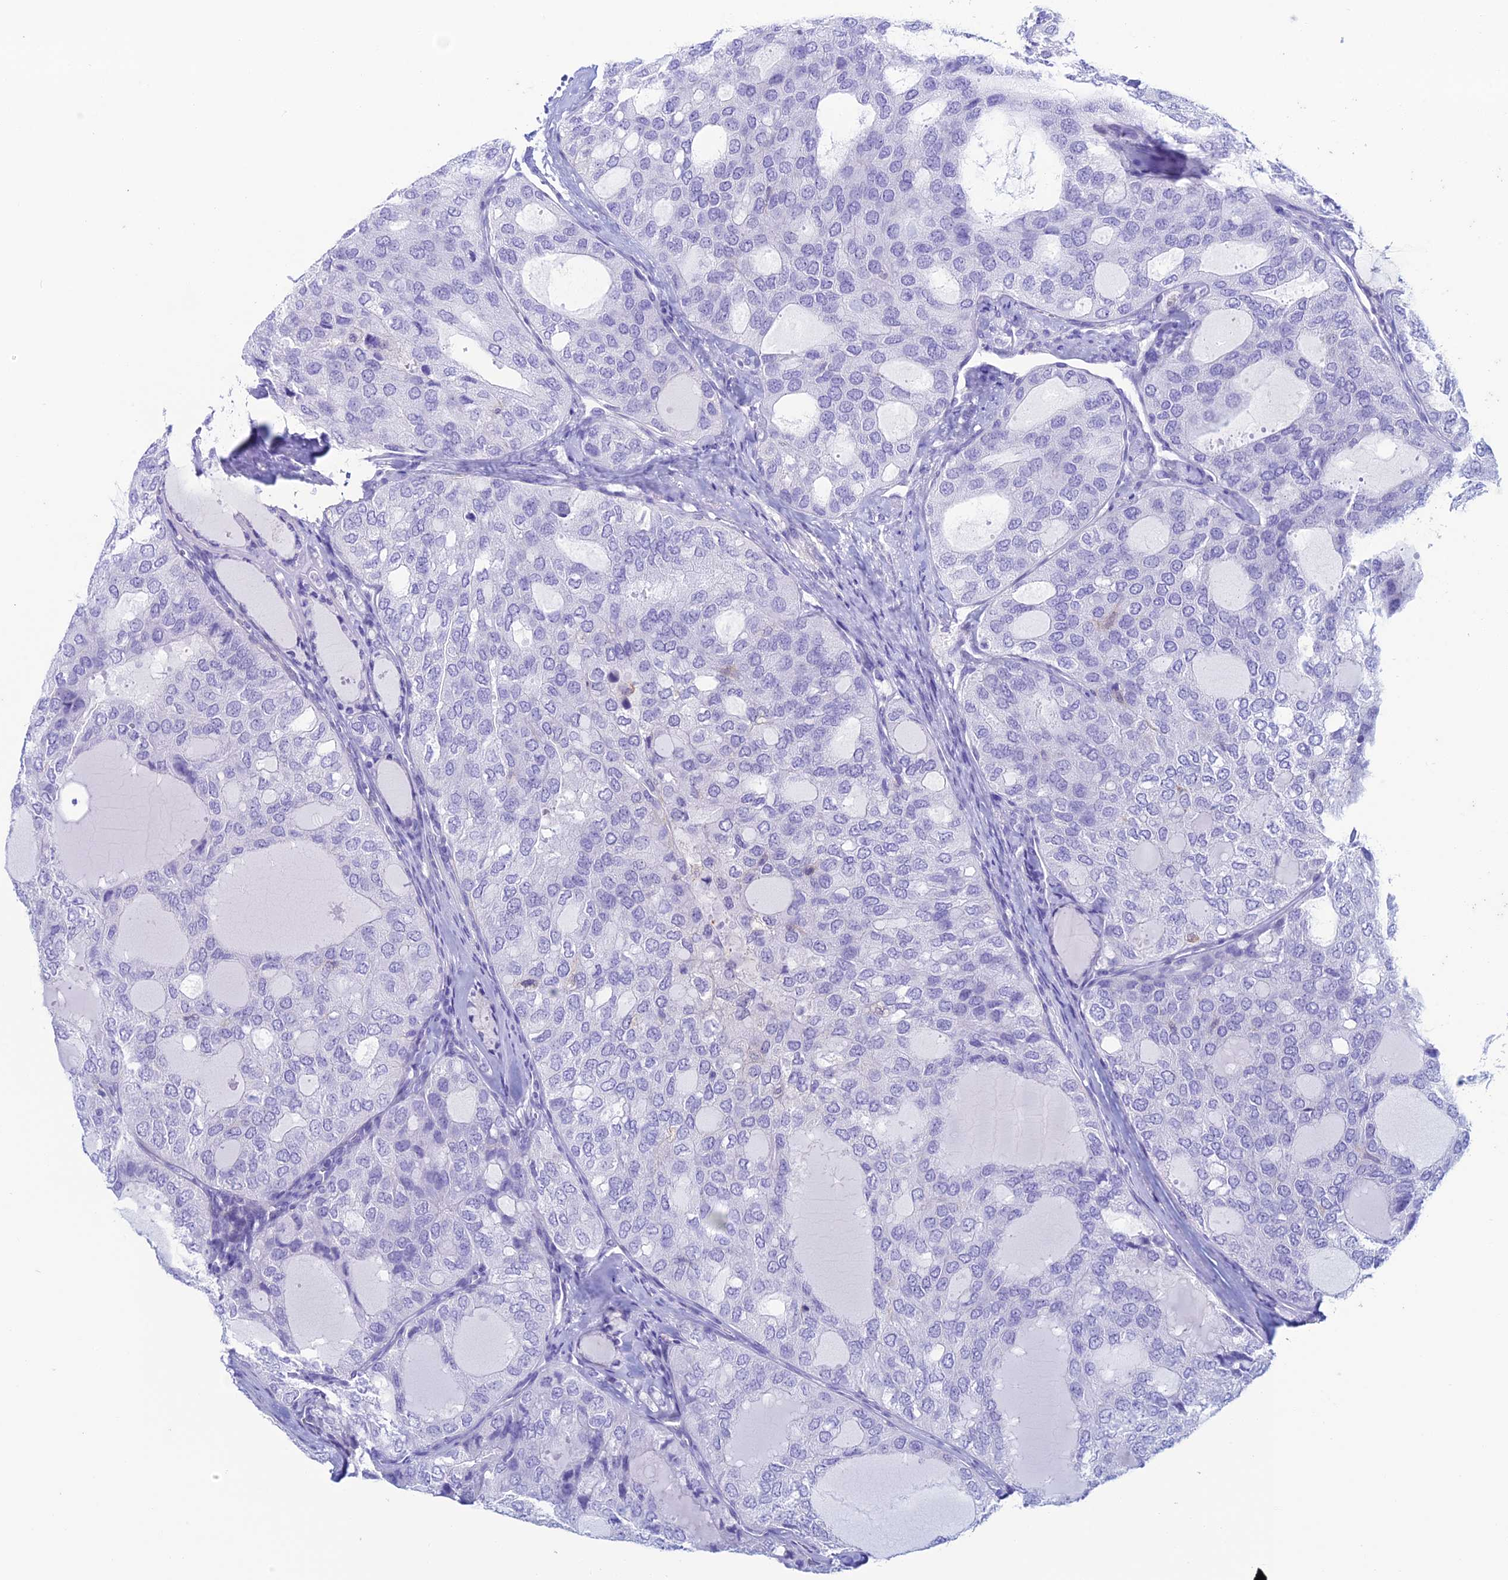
{"staining": {"intensity": "negative", "quantity": "none", "location": "none"}, "tissue": "thyroid cancer", "cell_type": "Tumor cells", "image_type": "cancer", "snomed": [{"axis": "morphology", "description": "Follicular adenoma carcinoma, NOS"}, {"axis": "topography", "description": "Thyroid gland"}], "caption": "This is an IHC photomicrograph of human thyroid cancer (follicular adenoma carcinoma). There is no staining in tumor cells.", "gene": "KCNK17", "patient": {"sex": "male", "age": 75}}